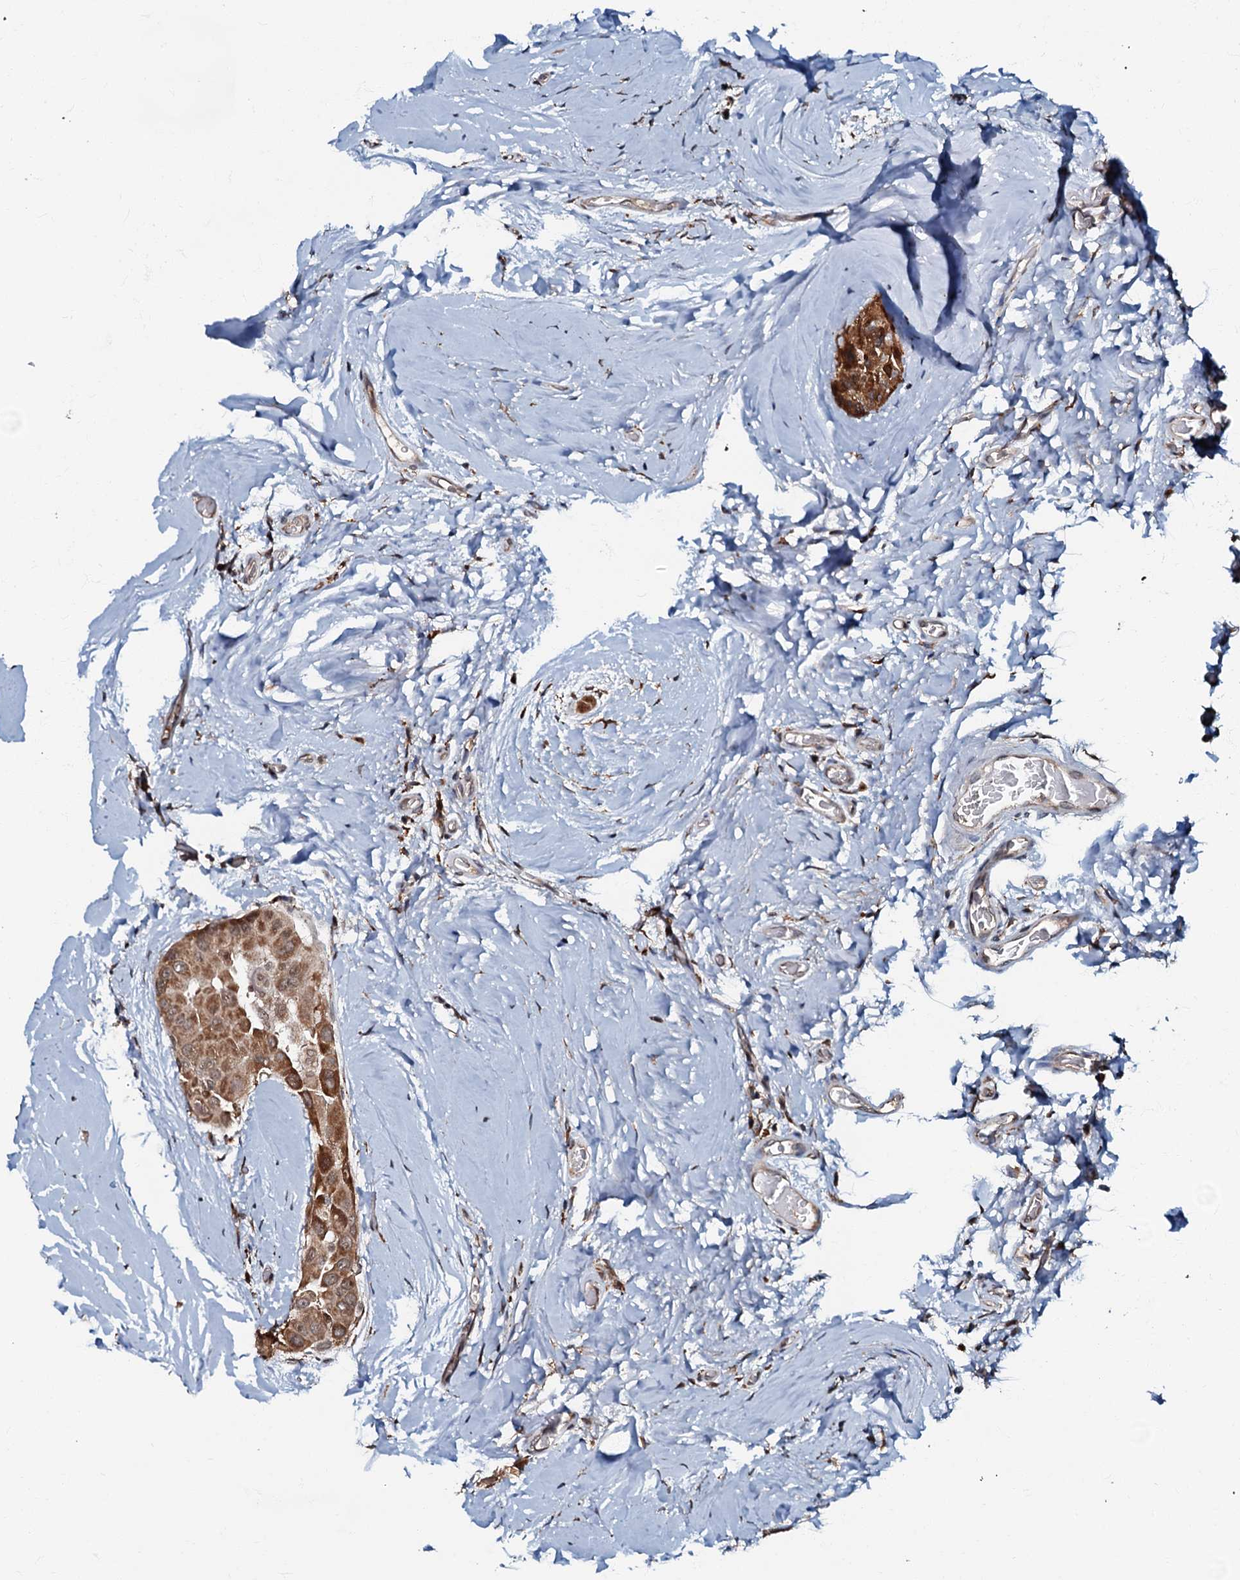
{"staining": {"intensity": "moderate", "quantity": ">75%", "location": "cytoplasmic/membranous"}, "tissue": "thyroid cancer", "cell_type": "Tumor cells", "image_type": "cancer", "snomed": [{"axis": "morphology", "description": "Papillary adenocarcinoma, NOS"}, {"axis": "topography", "description": "Thyroid gland"}], "caption": "Protein staining shows moderate cytoplasmic/membranous staining in approximately >75% of tumor cells in thyroid papillary adenocarcinoma.", "gene": "C18orf32", "patient": {"sex": "male", "age": 33}}